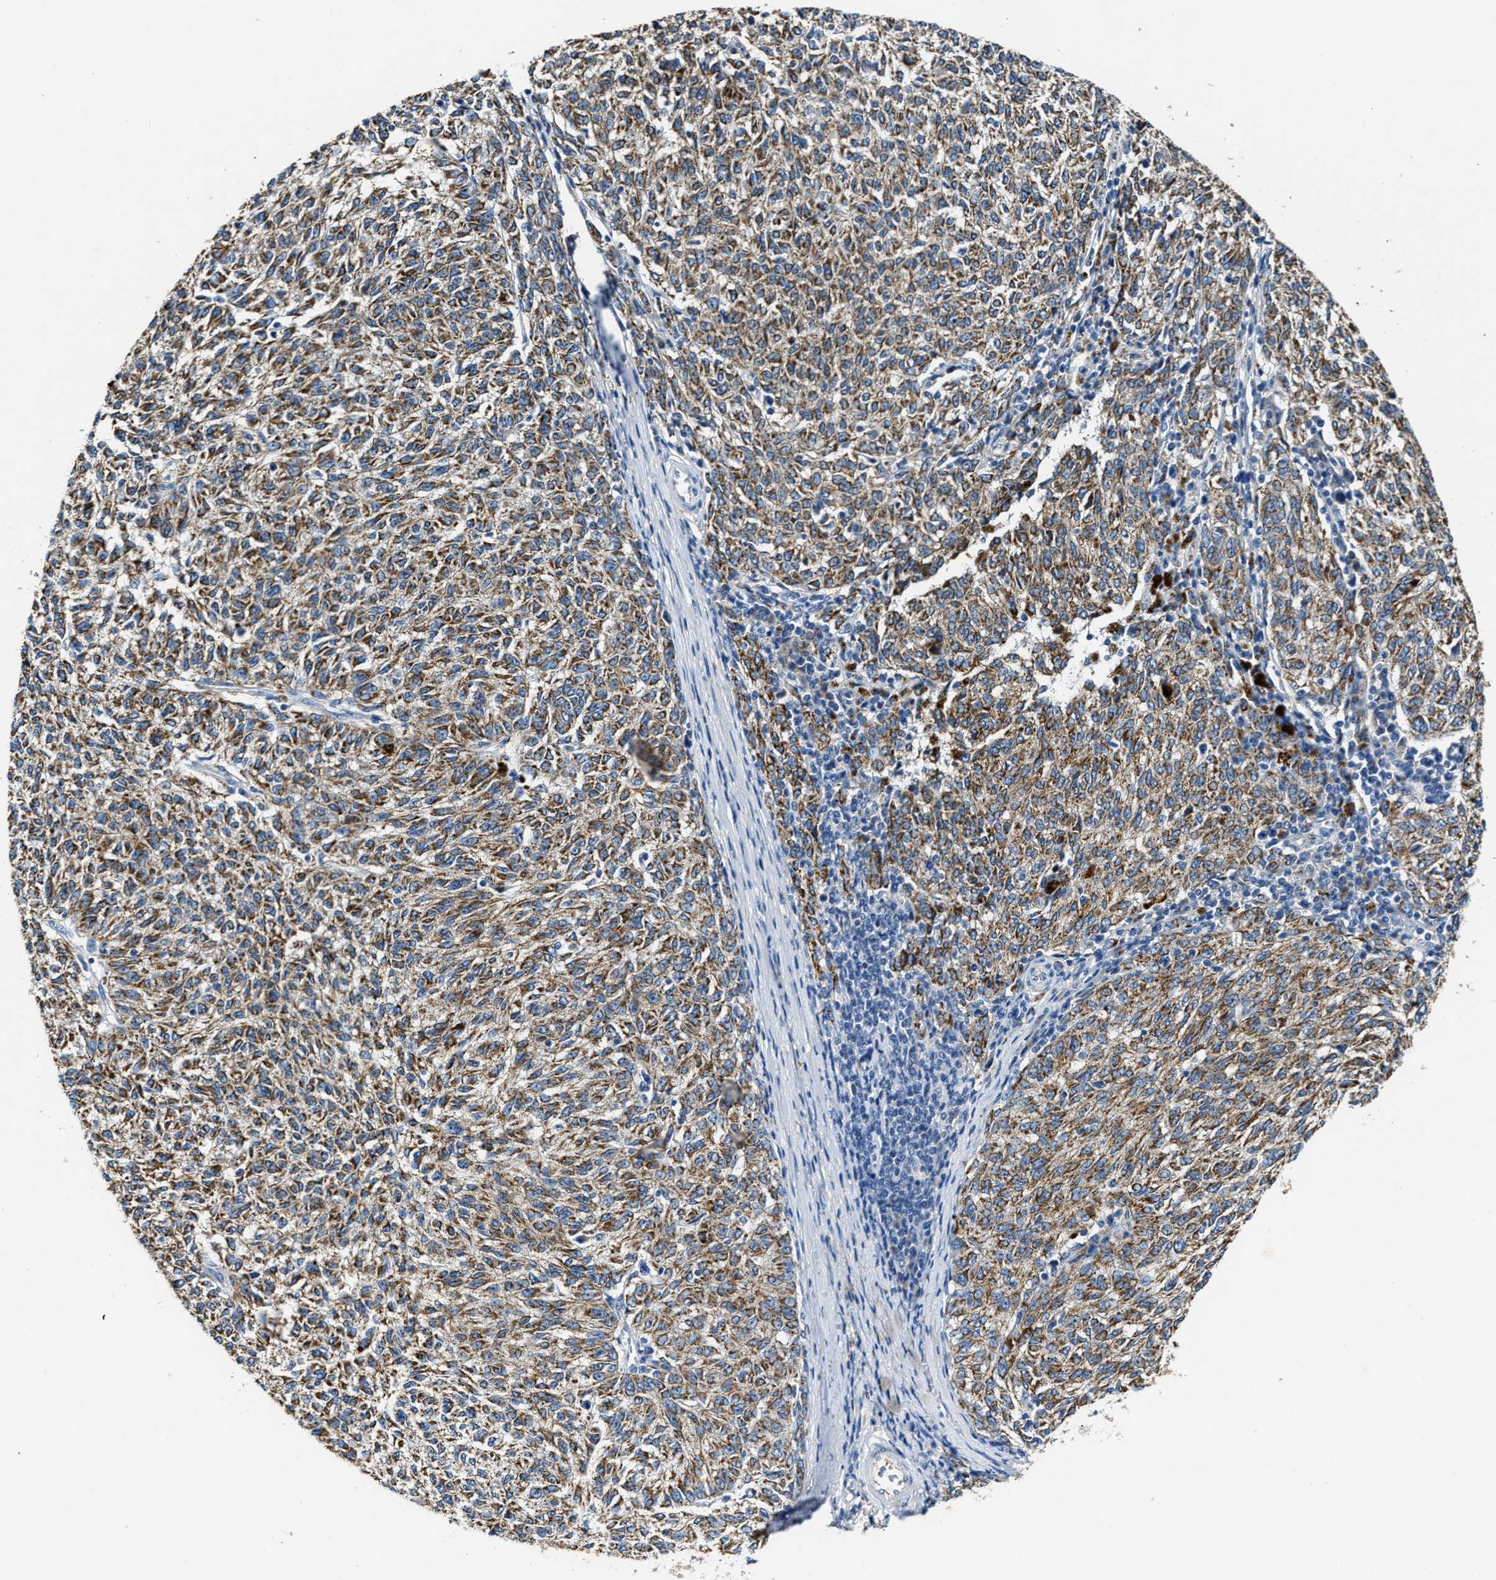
{"staining": {"intensity": "moderate", "quantity": ">75%", "location": "cytoplasmic/membranous"}, "tissue": "melanoma", "cell_type": "Tumor cells", "image_type": "cancer", "snomed": [{"axis": "morphology", "description": "Malignant melanoma, NOS"}, {"axis": "topography", "description": "Skin"}], "caption": "Tumor cells show medium levels of moderate cytoplasmic/membranous positivity in about >75% of cells in human malignant melanoma.", "gene": "SLC25A25", "patient": {"sex": "female", "age": 72}}